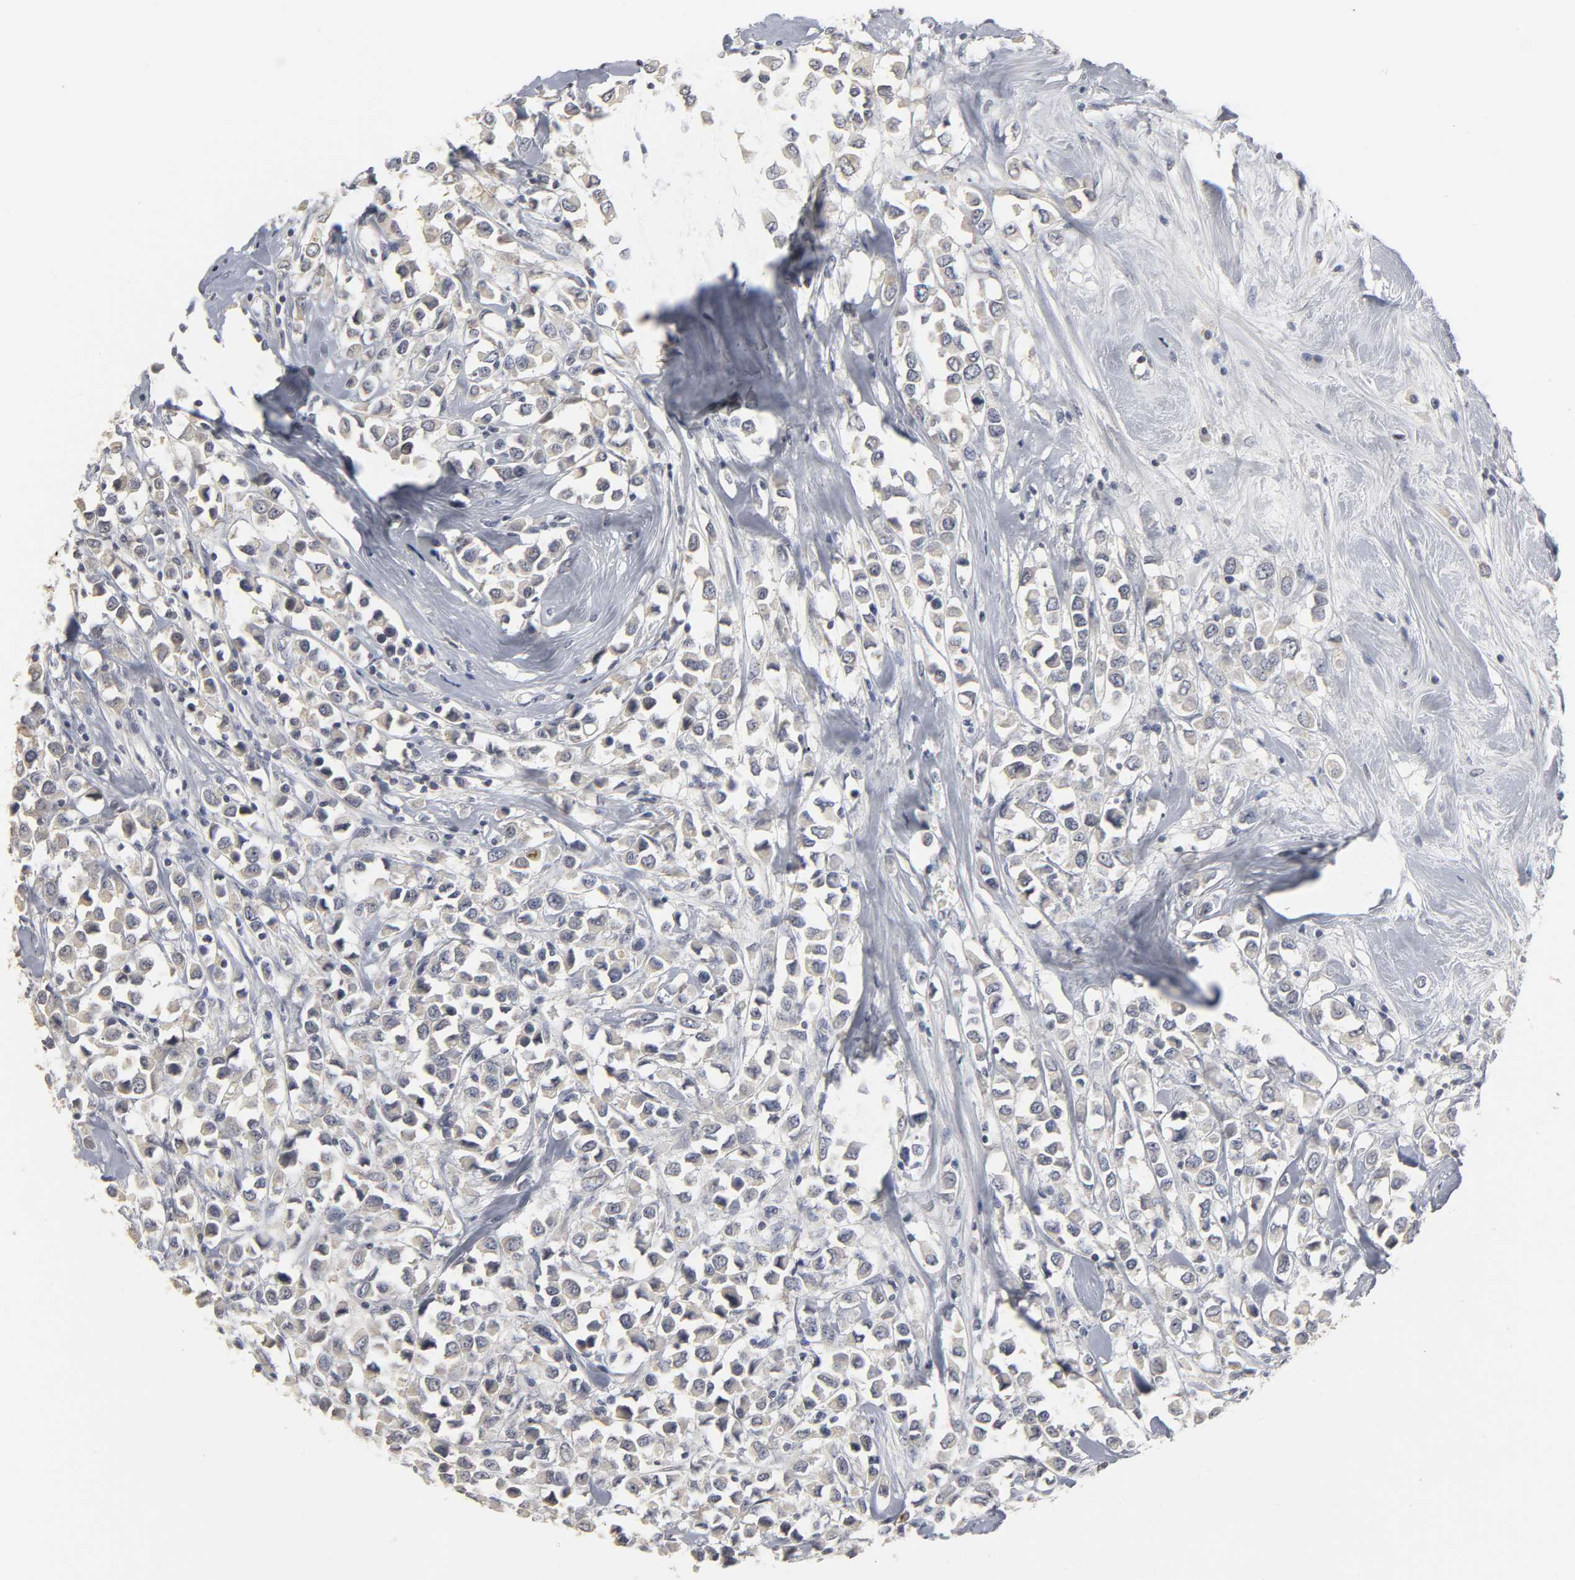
{"staining": {"intensity": "negative", "quantity": "none", "location": "none"}, "tissue": "breast cancer", "cell_type": "Tumor cells", "image_type": "cancer", "snomed": [{"axis": "morphology", "description": "Duct carcinoma"}, {"axis": "topography", "description": "Breast"}], "caption": "Breast cancer (infiltrating ductal carcinoma) was stained to show a protein in brown. There is no significant staining in tumor cells.", "gene": "TCAP", "patient": {"sex": "female", "age": 61}}